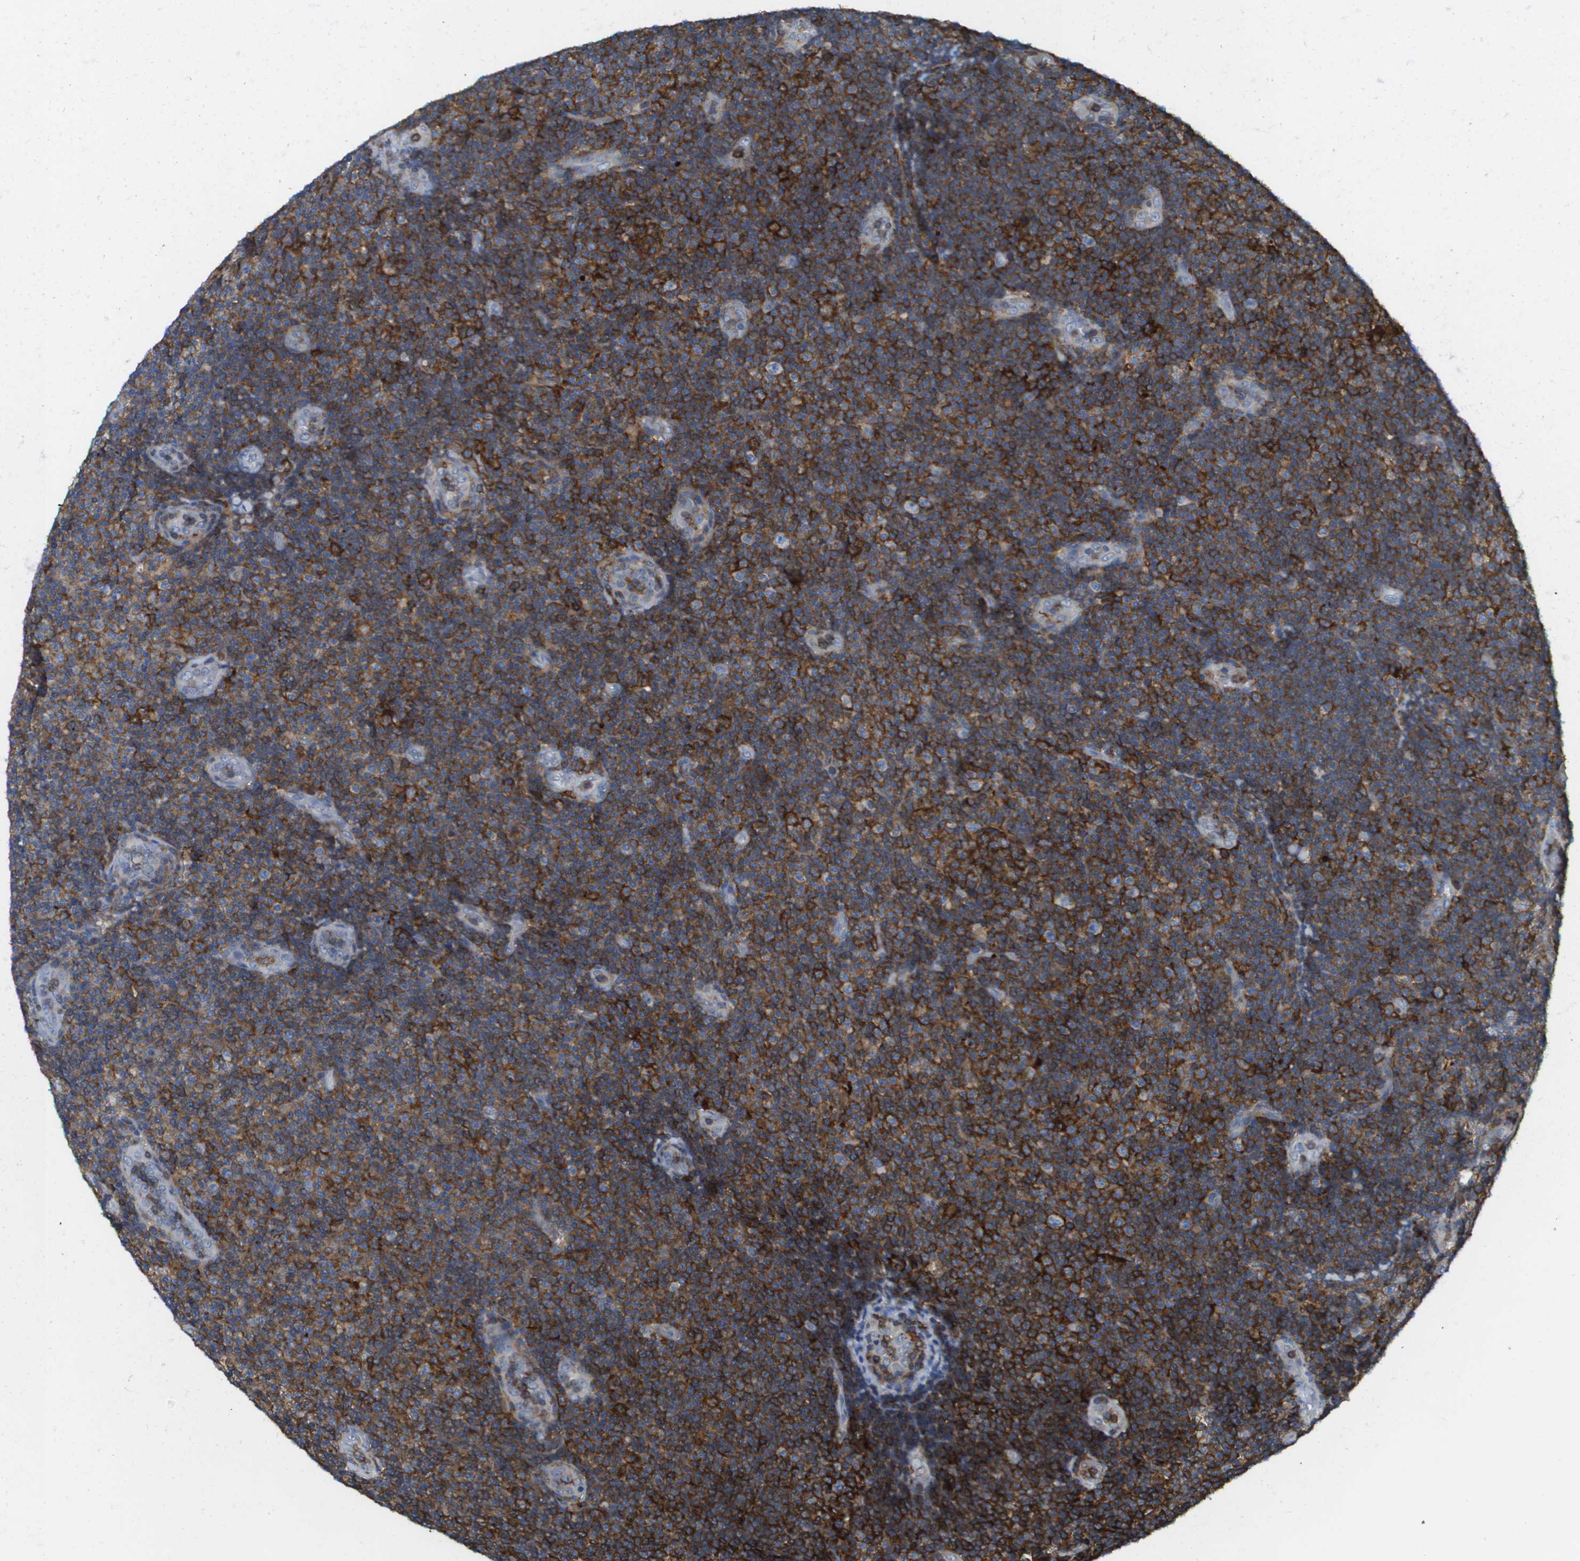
{"staining": {"intensity": "strong", "quantity": ">75%", "location": "cytoplasmic/membranous"}, "tissue": "lymphoma", "cell_type": "Tumor cells", "image_type": "cancer", "snomed": [{"axis": "morphology", "description": "Malignant lymphoma, non-Hodgkin's type, Low grade"}, {"axis": "topography", "description": "Lymph node"}], "caption": "Tumor cells show high levels of strong cytoplasmic/membranous positivity in approximately >75% of cells in human lymphoma.", "gene": "PASK", "patient": {"sex": "male", "age": 83}}